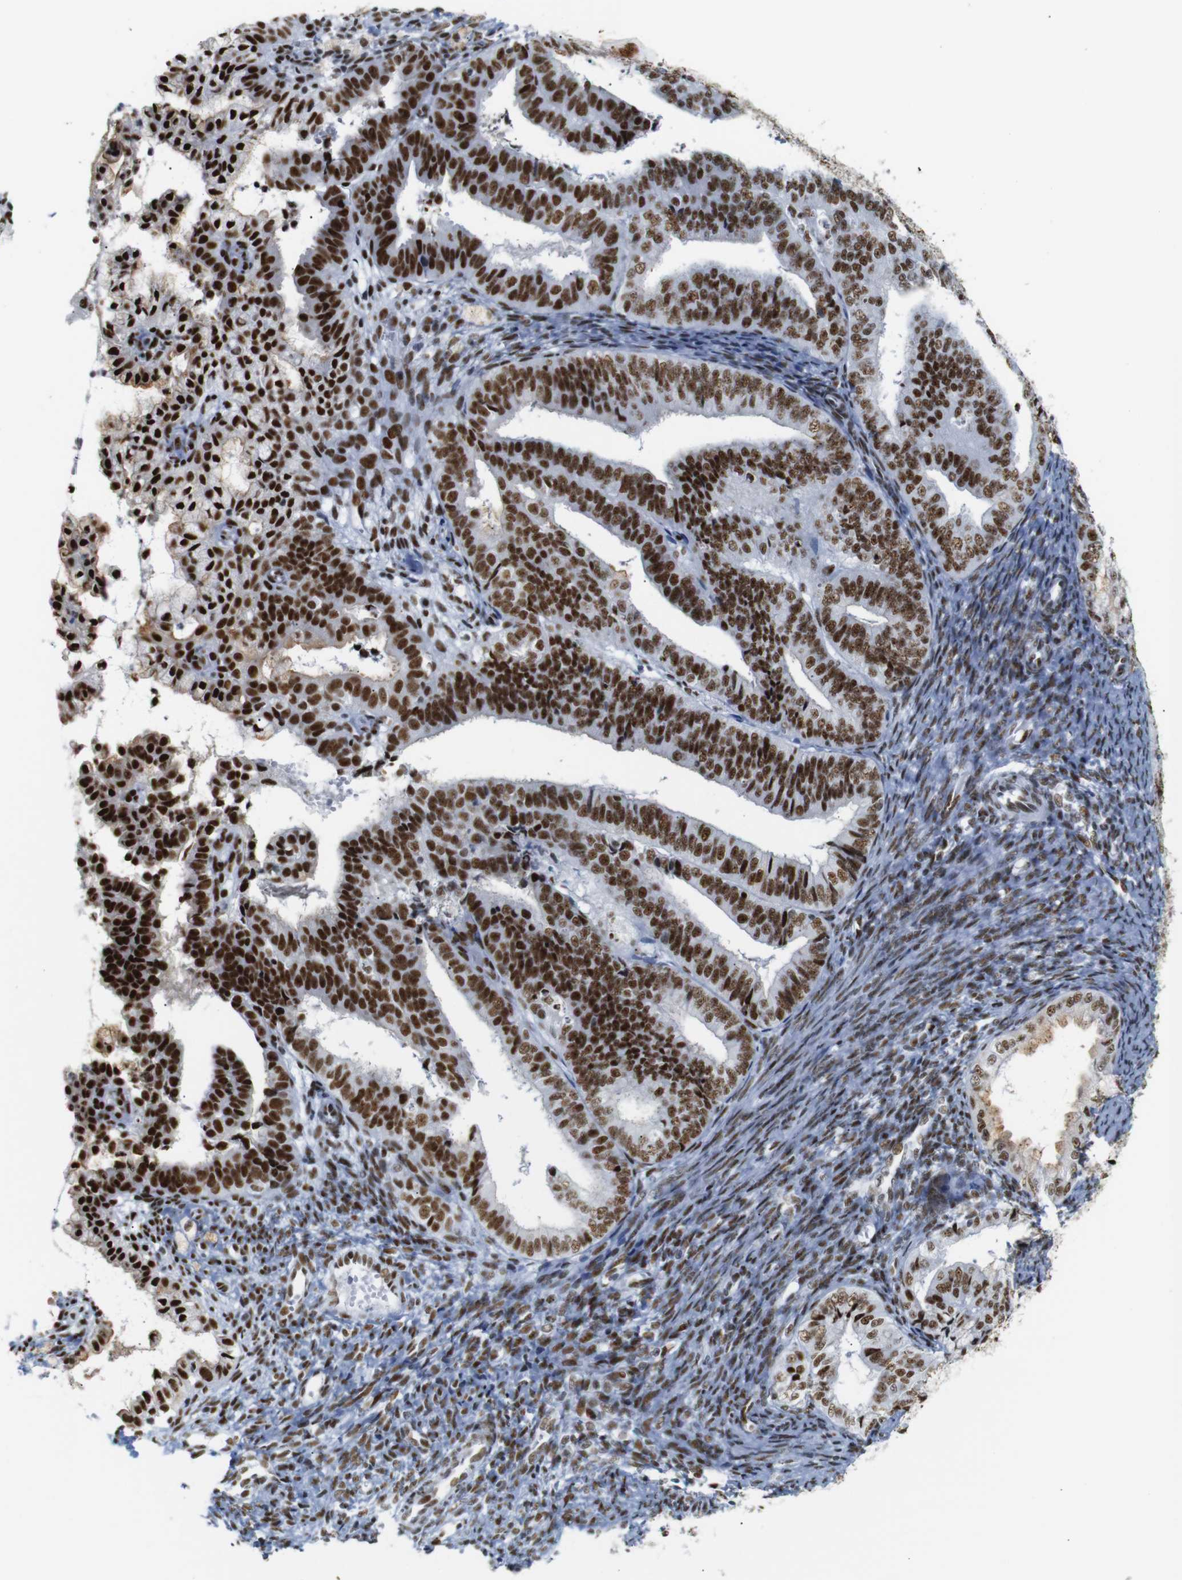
{"staining": {"intensity": "strong", "quantity": ">75%", "location": "nuclear"}, "tissue": "endometrial cancer", "cell_type": "Tumor cells", "image_type": "cancer", "snomed": [{"axis": "morphology", "description": "Adenocarcinoma, NOS"}, {"axis": "topography", "description": "Endometrium"}], "caption": "The immunohistochemical stain highlights strong nuclear expression in tumor cells of adenocarcinoma (endometrial) tissue.", "gene": "TRA2B", "patient": {"sex": "female", "age": 63}}